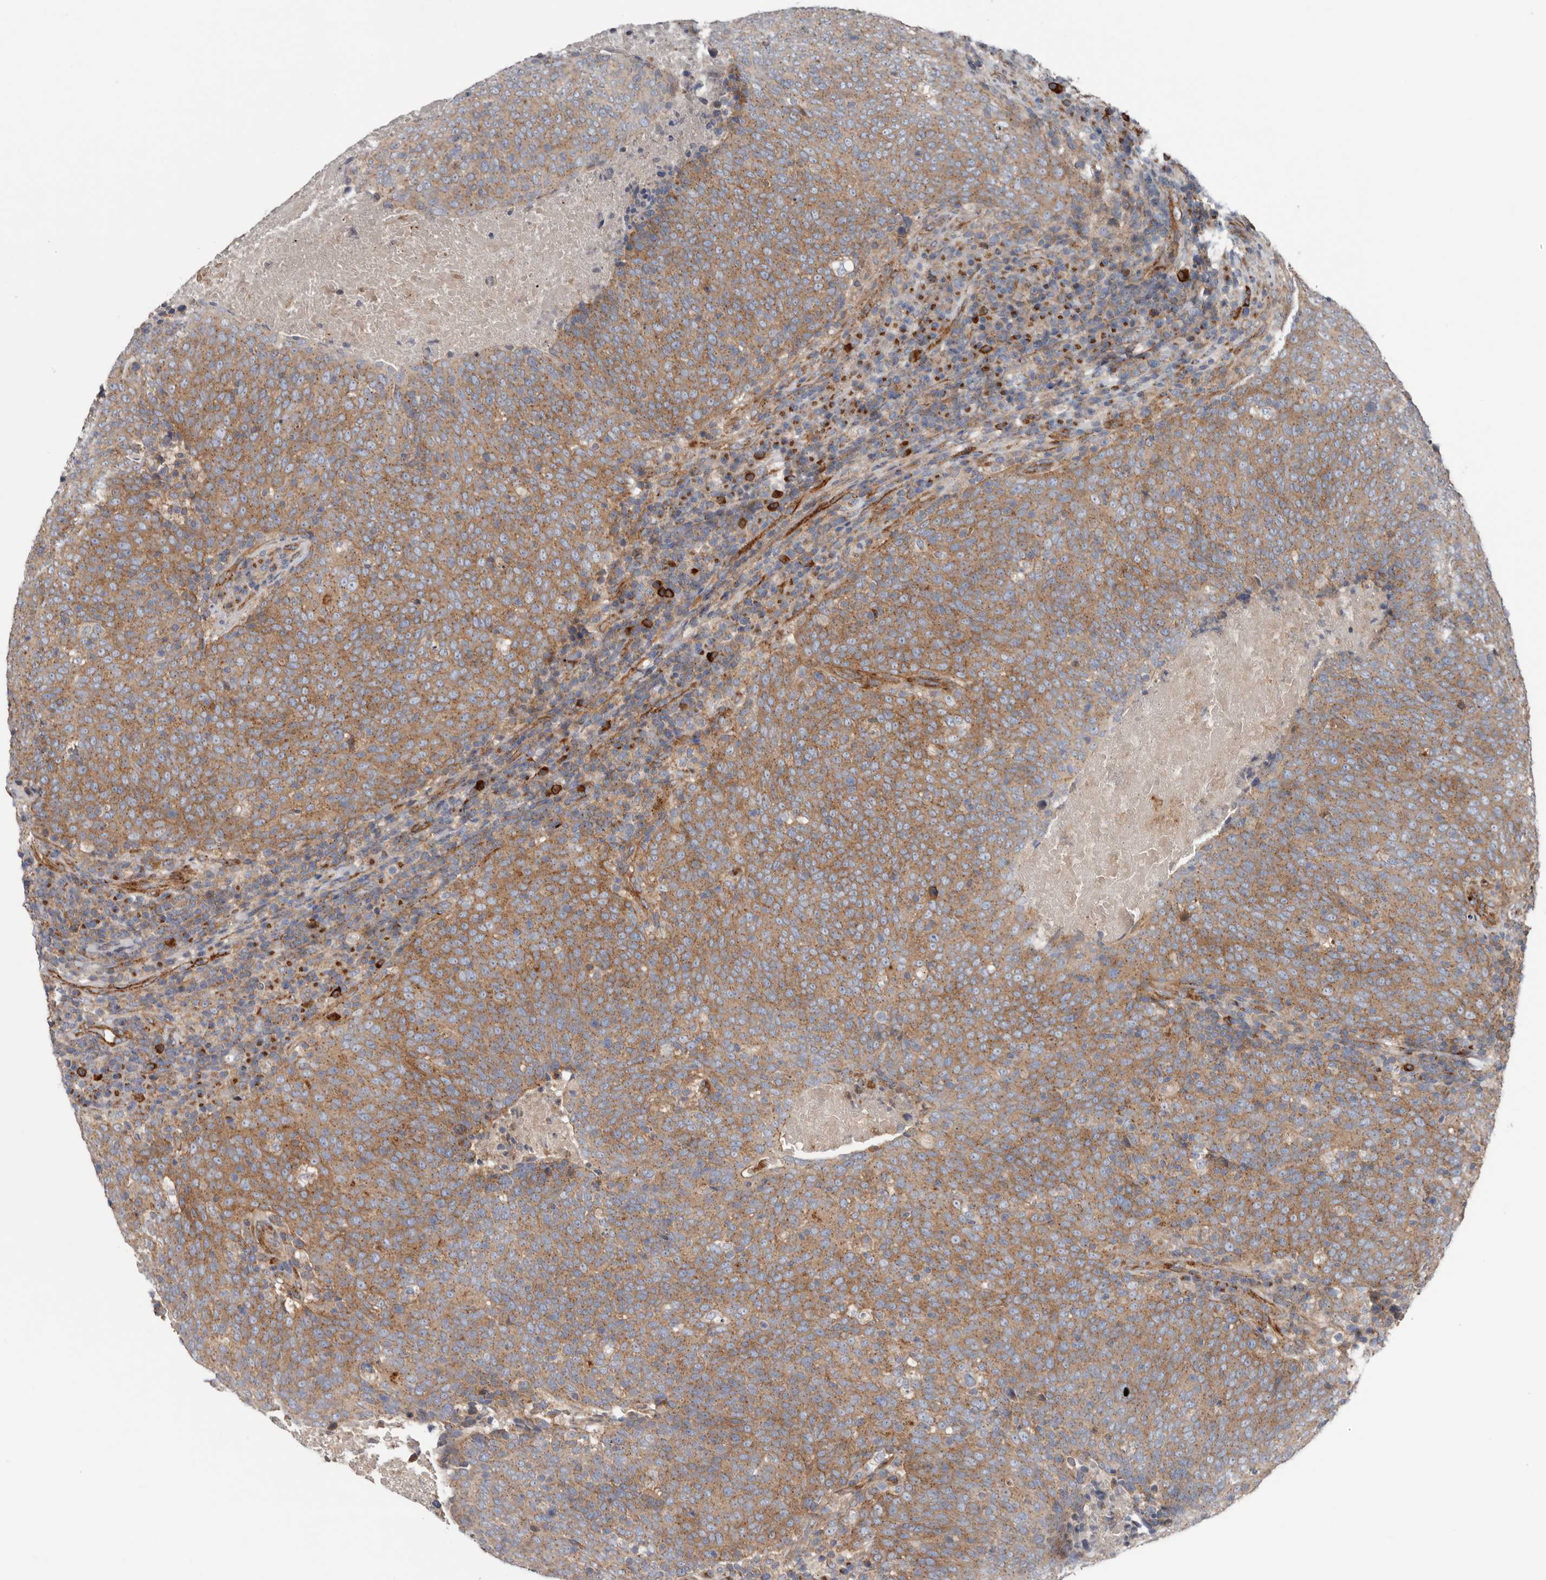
{"staining": {"intensity": "moderate", "quantity": ">75%", "location": "cytoplasmic/membranous"}, "tissue": "head and neck cancer", "cell_type": "Tumor cells", "image_type": "cancer", "snomed": [{"axis": "morphology", "description": "Squamous cell carcinoma, NOS"}, {"axis": "morphology", "description": "Squamous cell carcinoma, metastatic, NOS"}, {"axis": "topography", "description": "Lymph node"}, {"axis": "topography", "description": "Head-Neck"}], "caption": "The image shows immunohistochemical staining of squamous cell carcinoma (head and neck). There is moderate cytoplasmic/membranous staining is identified in about >75% of tumor cells.", "gene": "LUZP1", "patient": {"sex": "male", "age": 62}}